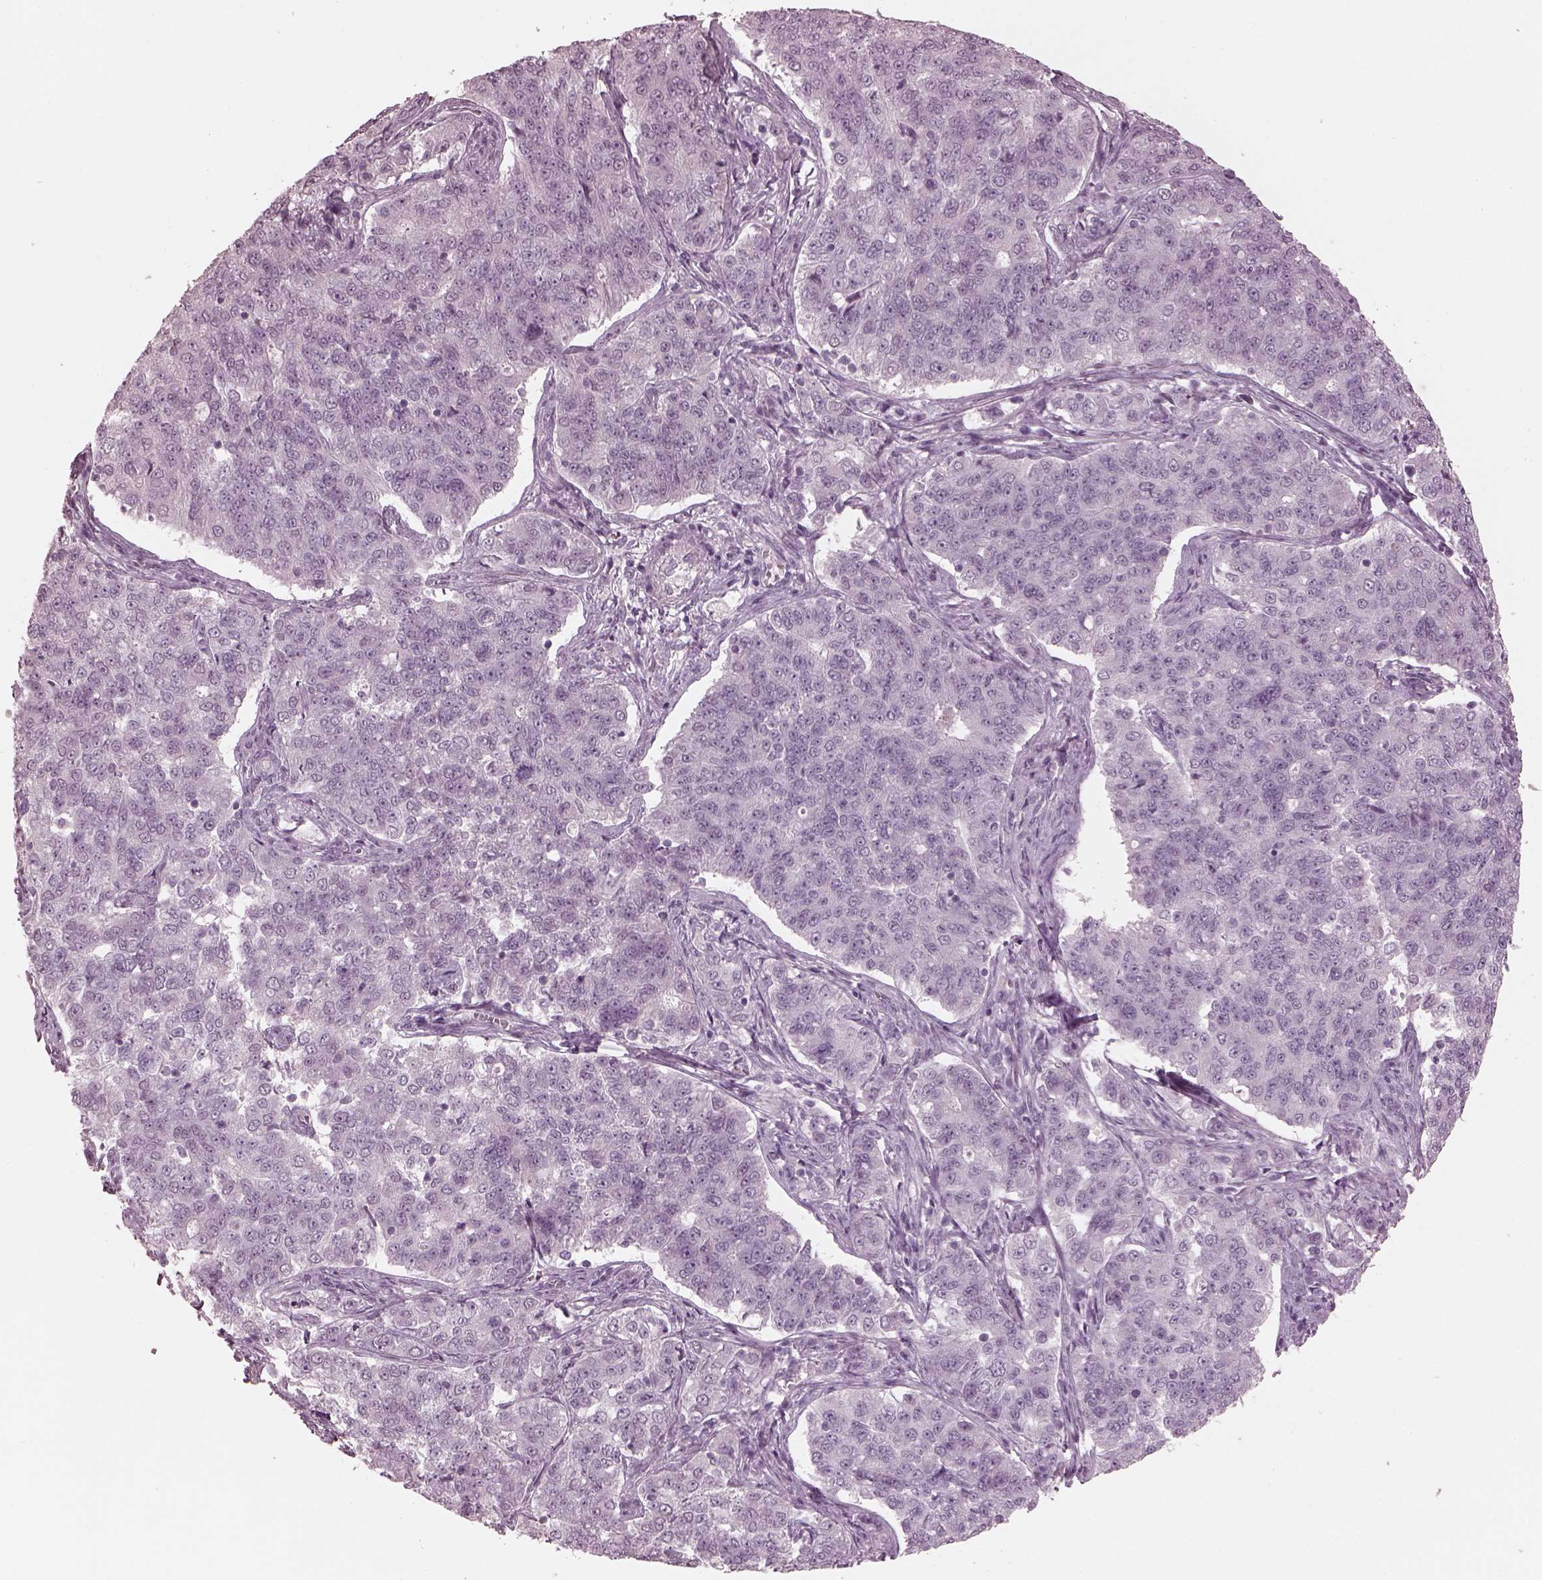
{"staining": {"intensity": "negative", "quantity": "none", "location": "none"}, "tissue": "endometrial cancer", "cell_type": "Tumor cells", "image_type": "cancer", "snomed": [{"axis": "morphology", "description": "Adenocarcinoma, NOS"}, {"axis": "topography", "description": "Endometrium"}], "caption": "Immunohistochemistry (IHC) photomicrograph of endometrial adenocarcinoma stained for a protein (brown), which demonstrates no positivity in tumor cells.", "gene": "OPTC", "patient": {"sex": "female", "age": 43}}